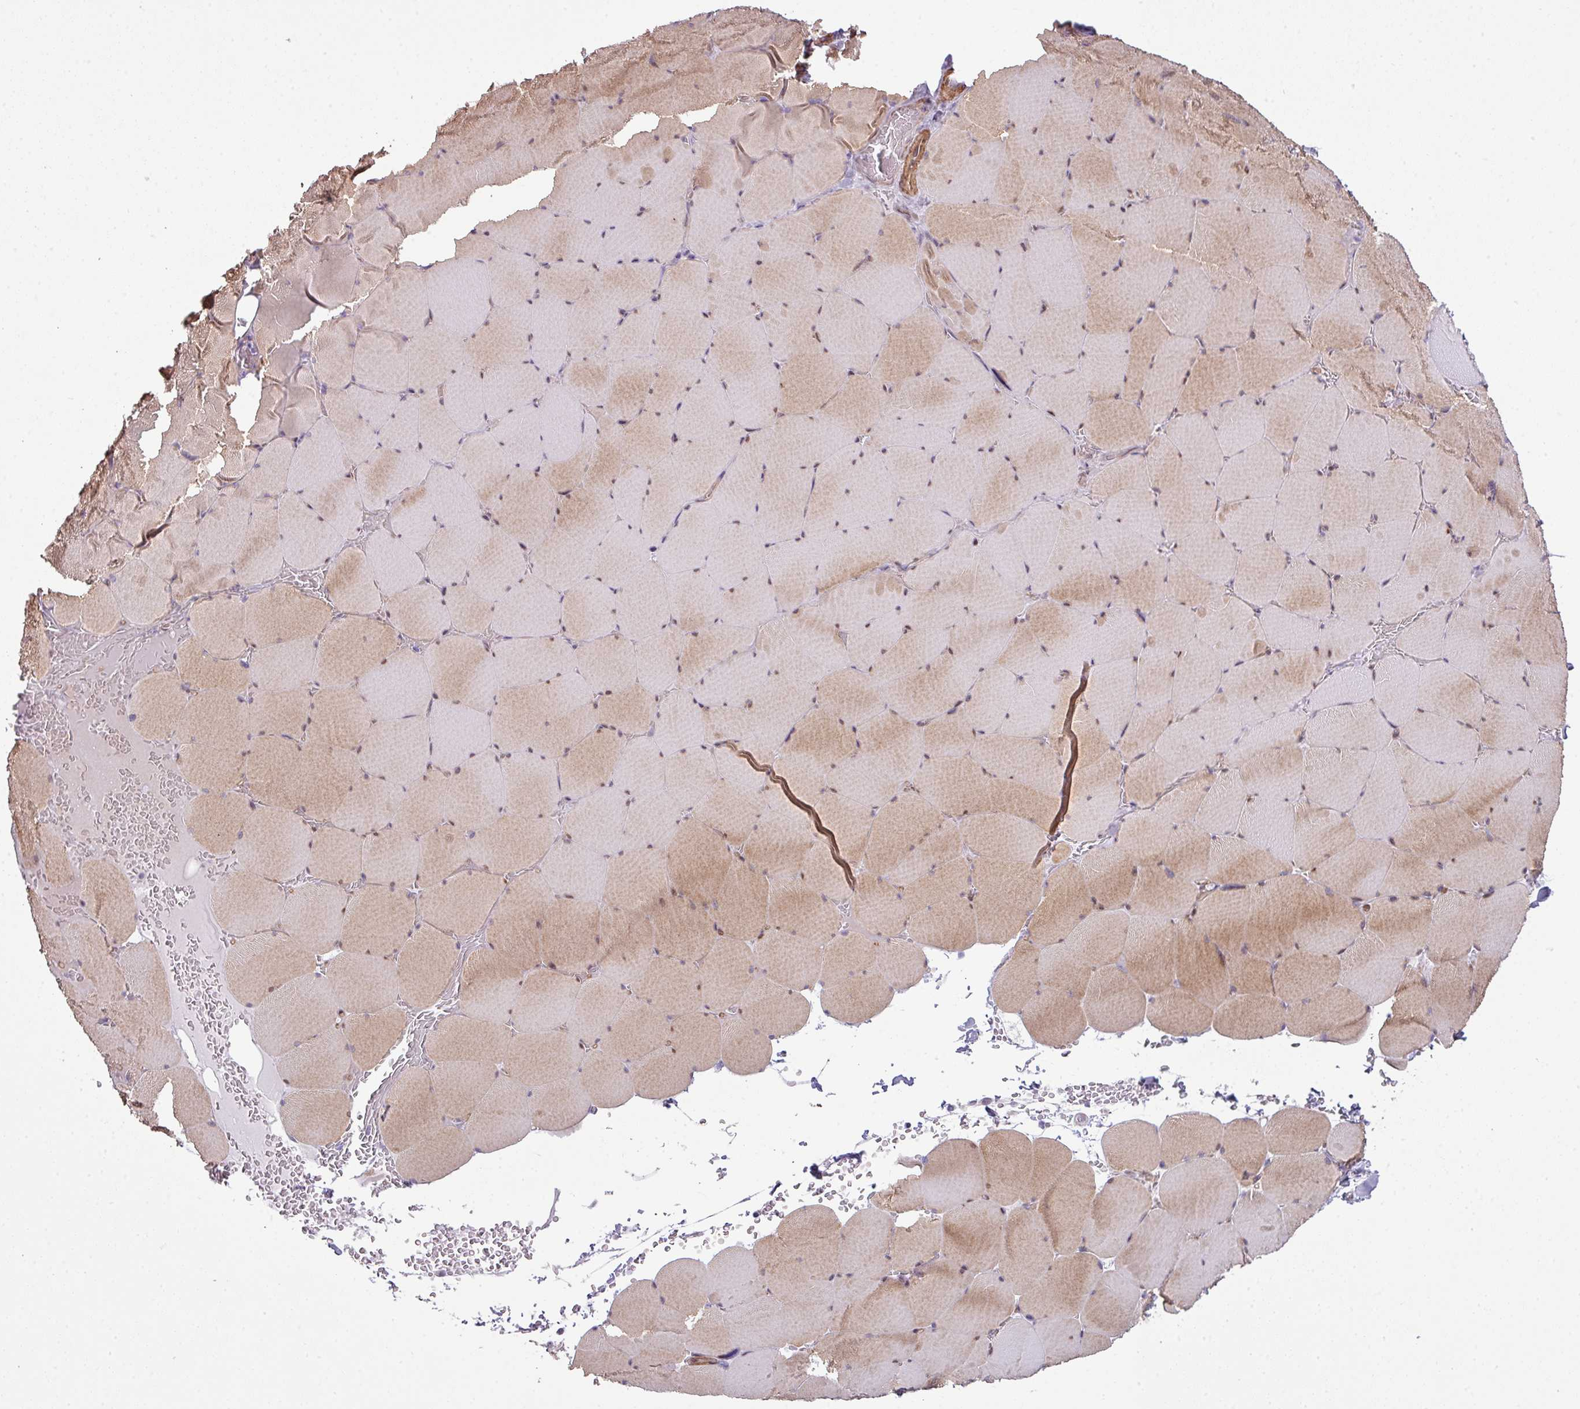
{"staining": {"intensity": "moderate", "quantity": "25%-75%", "location": "cytoplasmic/membranous,nuclear"}, "tissue": "skeletal muscle", "cell_type": "Myocytes", "image_type": "normal", "snomed": [{"axis": "morphology", "description": "Normal tissue, NOS"}, {"axis": "topography", "description": "Skeletal muscle"}, {"axis": "topography", "description": "Head-Neck"}], "caption": "Immunohistochemical staining of benign human skeletal muscle displays moderate cytoplasmic/membranous,nuclear protein expression in about 25%-75% of myocytes.", "gene": "ZNF688", "patient": {"sex": "male", "age": 66}}